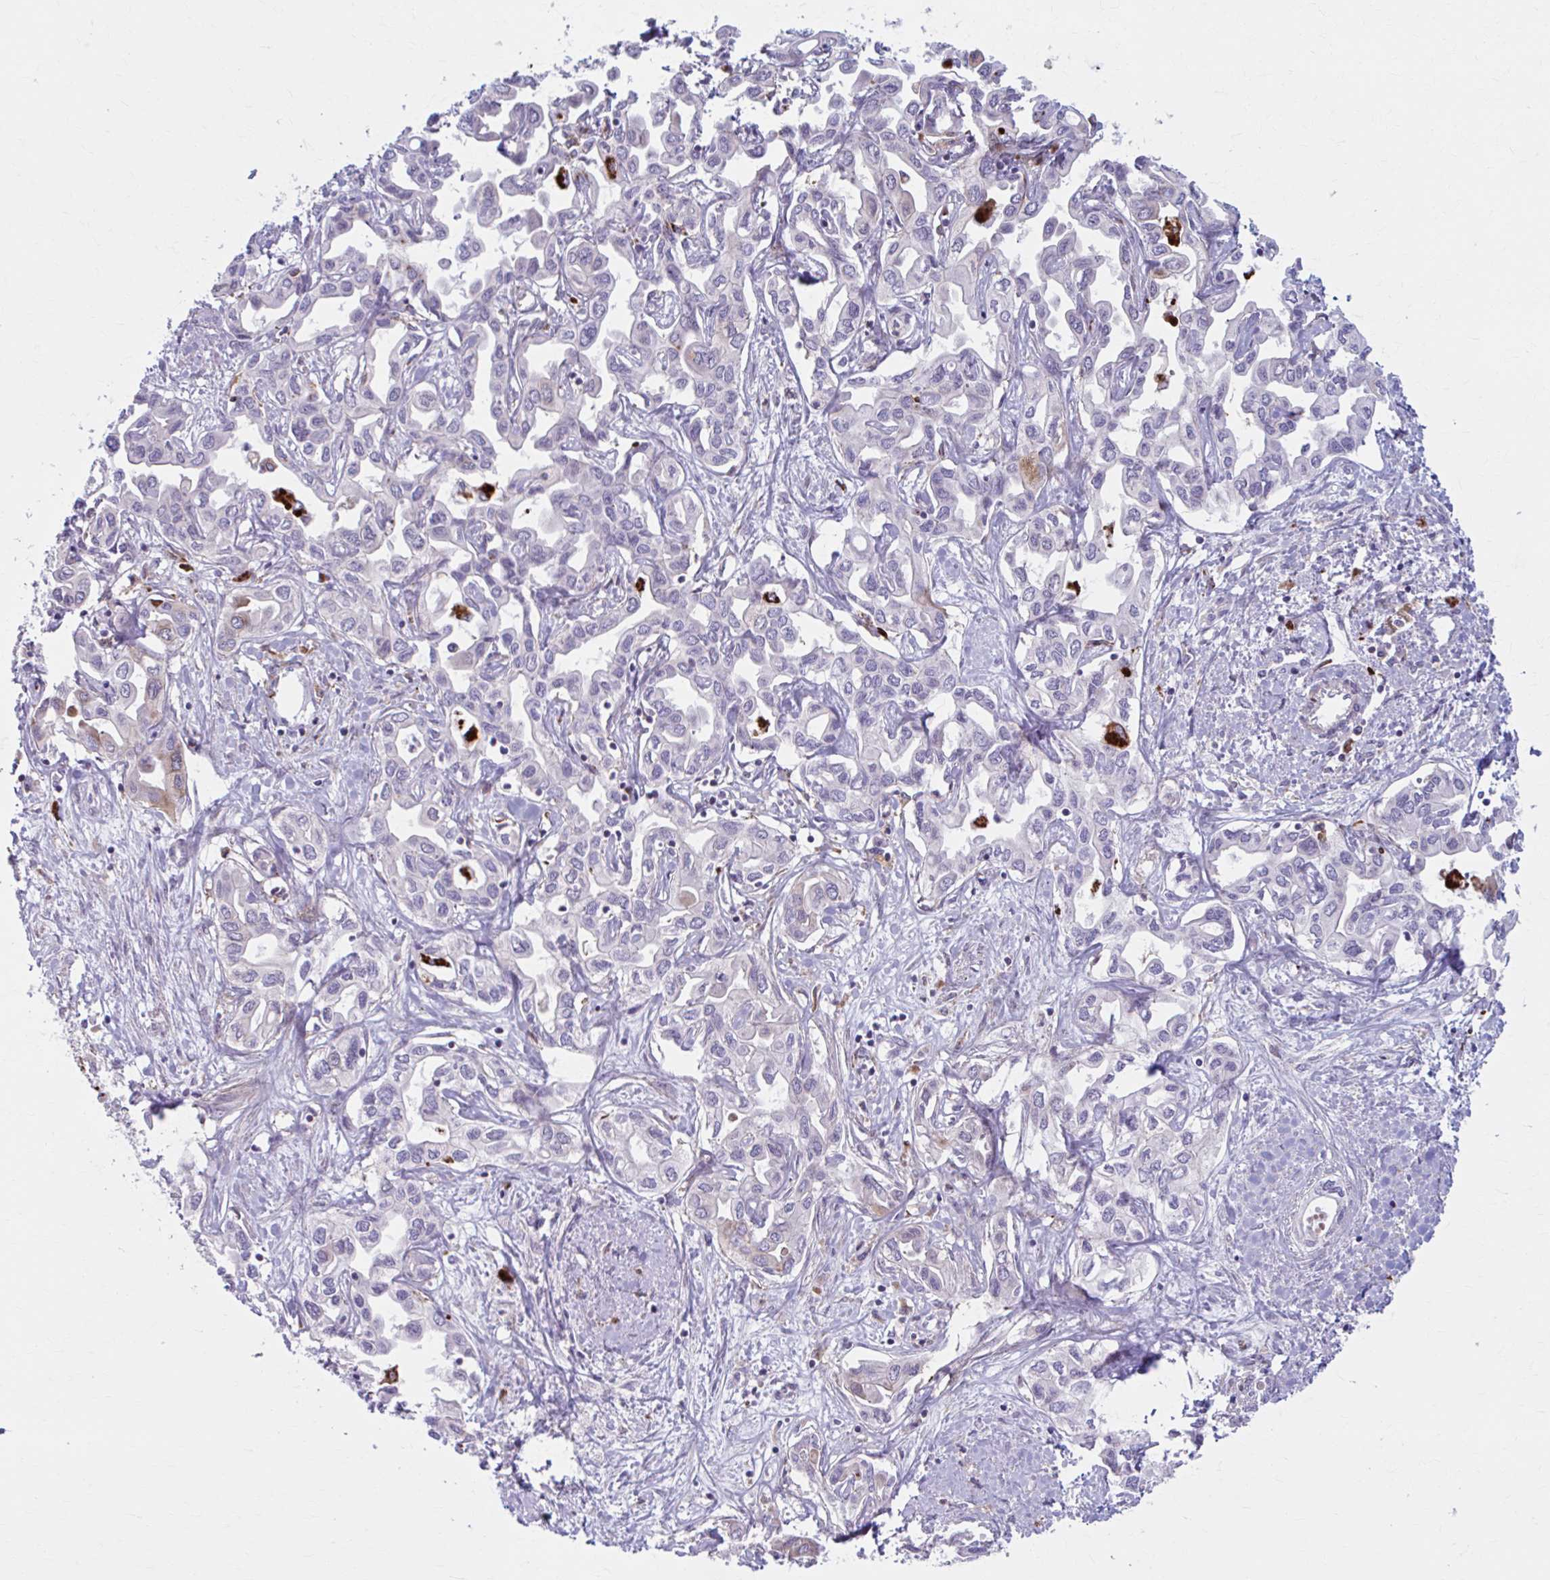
{"staining": {"intensity": "negative", "quantity": "none", "location": "none"}, "tissue": "liver cancer", "cell_type": "Tumor cells", "image_type": "cancer", "snomed": [{"axis": "morphology", "description": "Cholangiocarcinoma"}, {"axis": "topography", "description": "Liver"}], "caption": "High magnification brightfield microscopy of liver cancer (cholangiocarcinoma) stained with DAB (3,3'-diaminobenzidine) (brown) and counterstained with hematoxylin (blue): tumor cells show no significant staining.", "gene": "ADAT3", "patient": {"sex": "female", "age": 64}}